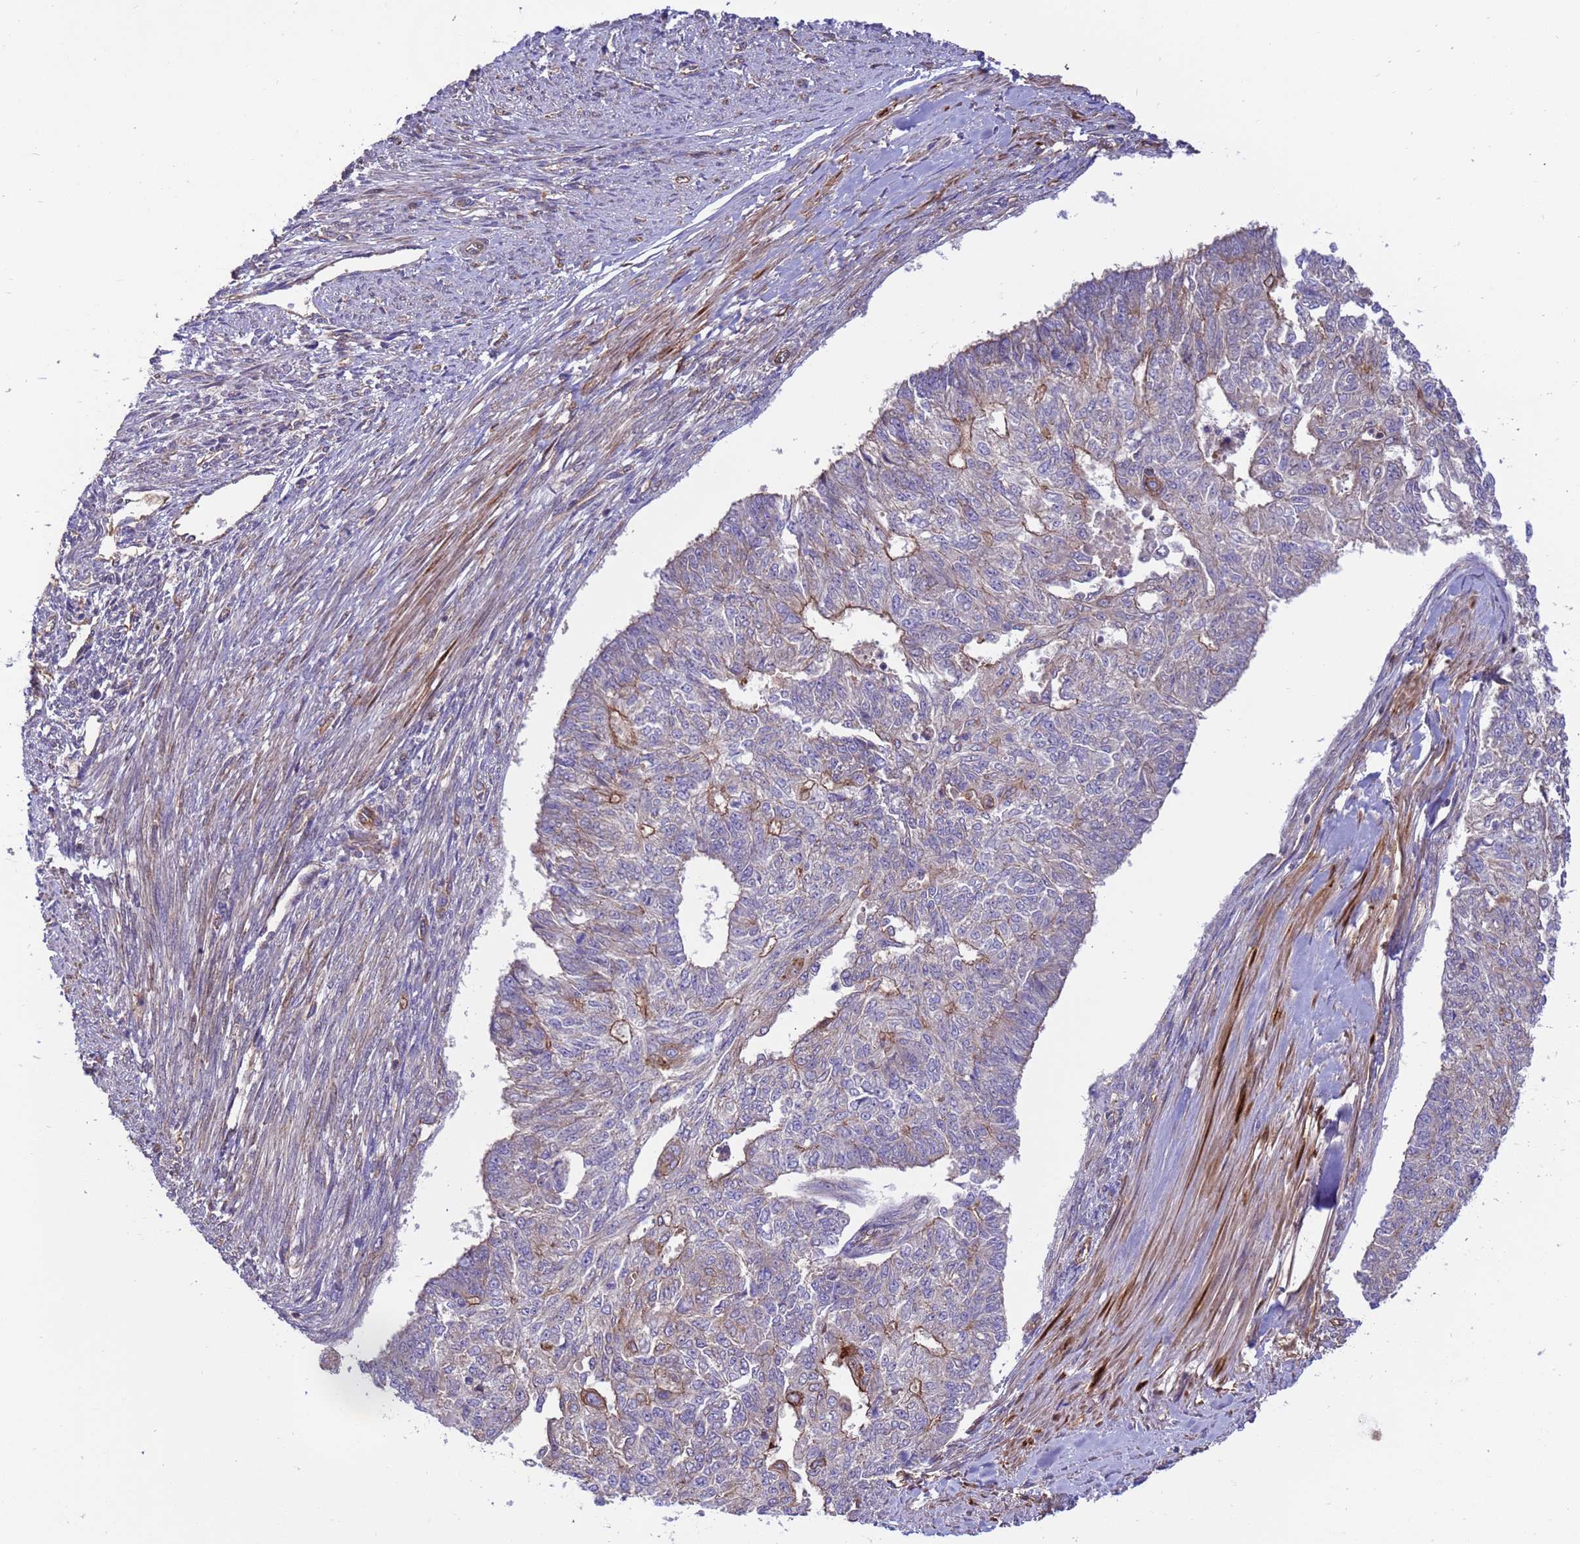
{"staining": {"intensity": "moderate", "quantity": "25%-75%", "location": "cytoplasmic/membranous"}, "tissue": "endometrial cancer", "cell_type": "Tumor cells", "image_type": "cancer", "snomed": [{"axis": "morphology", "description": "Adenocarcinoma, NOS"}, {"axis": "topography", "description": "Endometrium"}], "caption": "The micrograph reveals a brown stain indicating the presence of a protein in the cytoplasmic/membranous of tumor cells in adenocarcinoma (endometrial).", "gene": "SMCO3", "patient": {"sex": "female", "age": 32}}